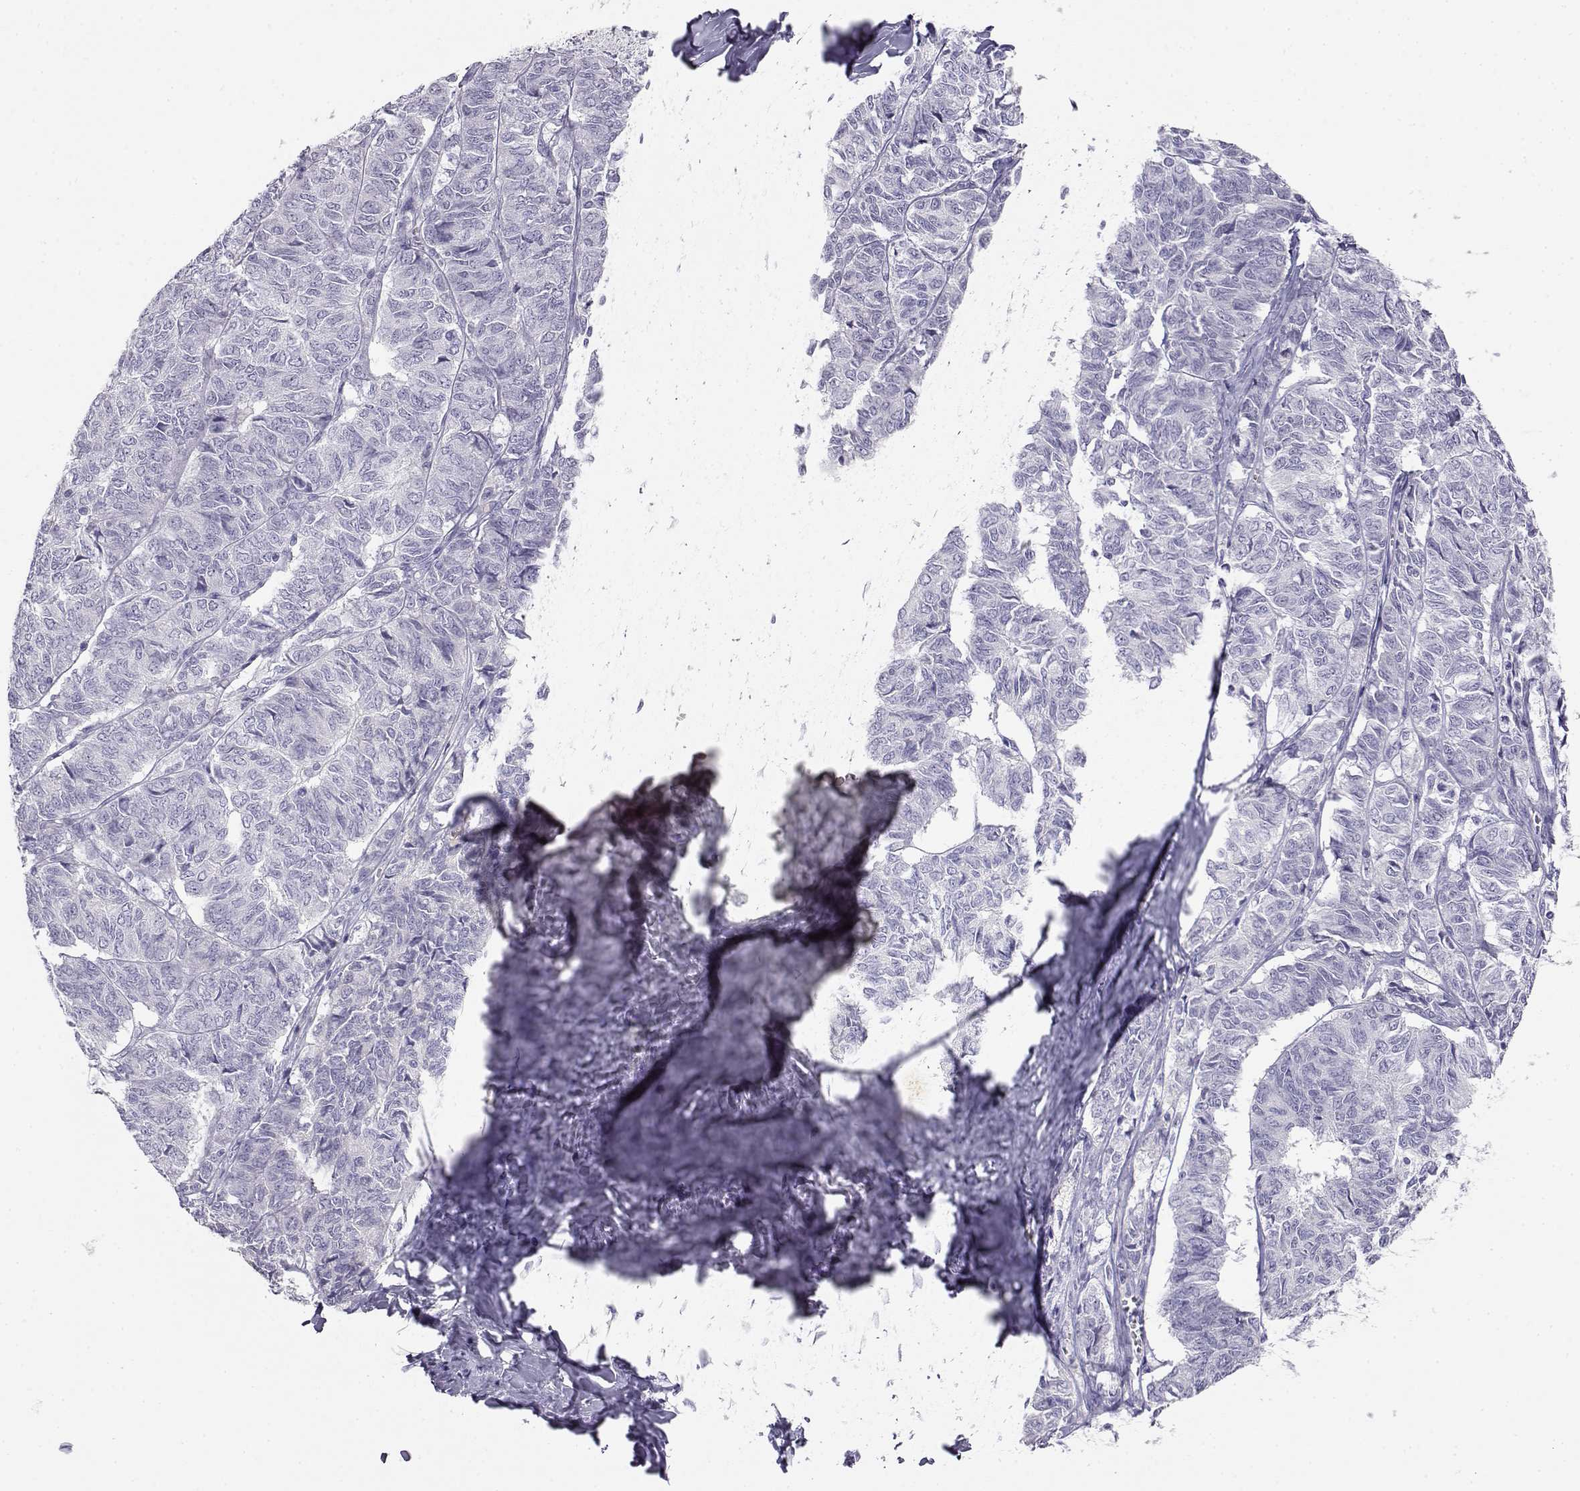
{"staining": {"intensity": "negative", "quantity": "none", "location": "none"}, "tissue": "ovarian cancer", "cell_type": "Tumor cells", "image_type": "cancer", "snomed": [{"axis": "morphology", "description": "Carcinoma, endometroid"}, {"axis": "topography", "description": "Ovary"}], "caption": "Immunohistochemical staining of human ovarian cancer shows no significant staining in tumor cells.", "gene": "GPR174", "patient": {"sex": "female", "age": 80}}